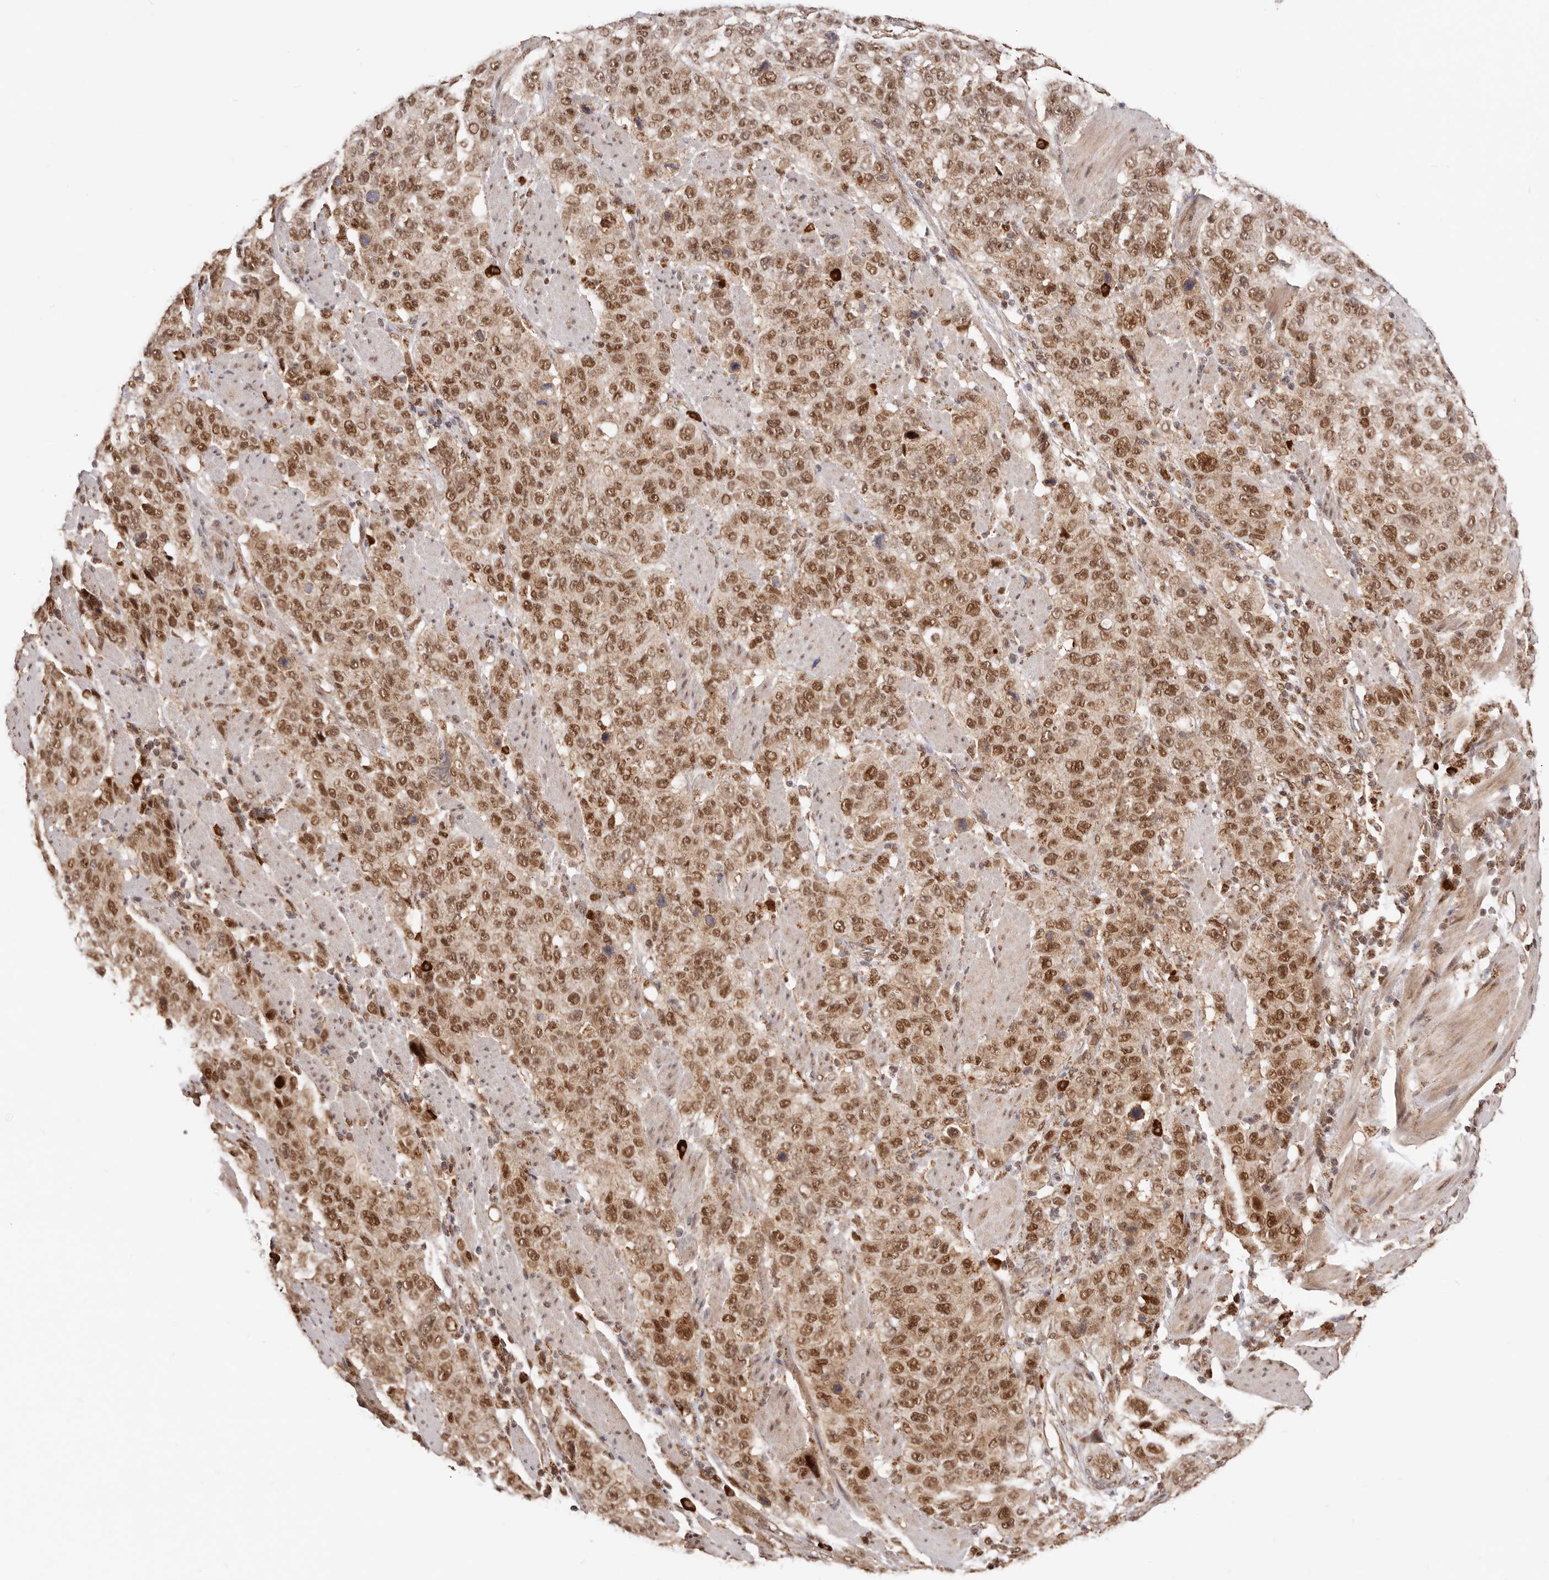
{"staining": {"intensity": "strong", "quantity": ">75%", "location": "nuclear"}, "tissue": "stomach cancer", "cell_type": "Tumor cells", "image_type": "cancer", "snomed": [{"axis": "morphology", "description": "Adenocarcinoma, NOS"}, {"axis": "topography", "description": "Stomach"}], "caption": "Stomach cancer (adenocarcinoma) stained with IHC reveals strong nuclear positivity in about >75% of tumor cells. (IHC, brightfield microscopy, high magnification).", "gene": "SEC14L1", "patient": {"sex": "male", "age": 48}}